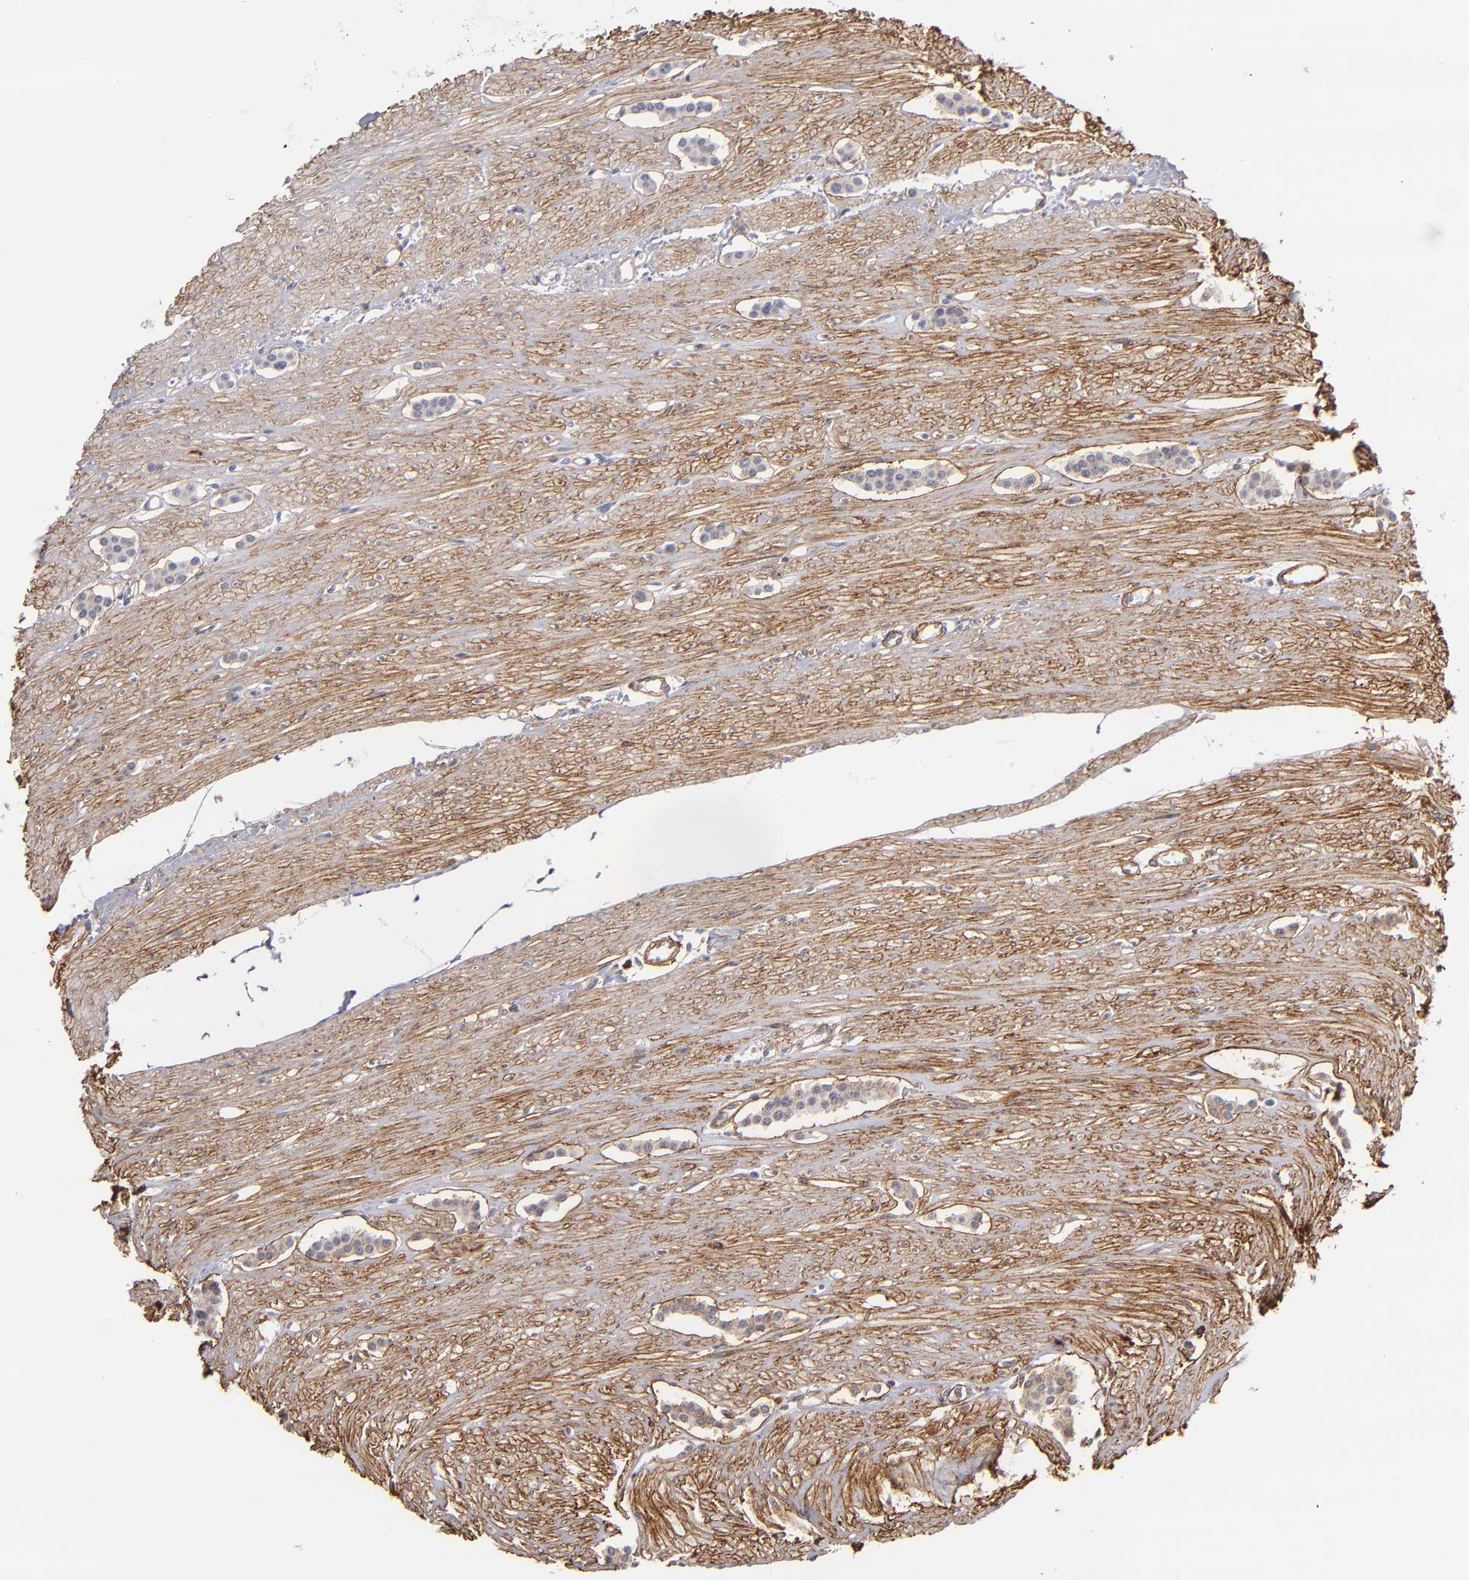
{"staining": {"intensity": "negative", "quantity": "none", "location": "none"}, "tissue": "carcinoid", "cell_type": "Tumor cells", "image_type": "cancer", "snomed": [{"axis": "morphology", "description": "Carcinoid, malignant, NOS"}, {"axis": "topography", "description": "Small intestine"}], "caption": "There is no significant positivity in tumor cells of carcinoid (malignant).", "gene": "LAMC1", "patient": {"sex": "male", "age": 60}}